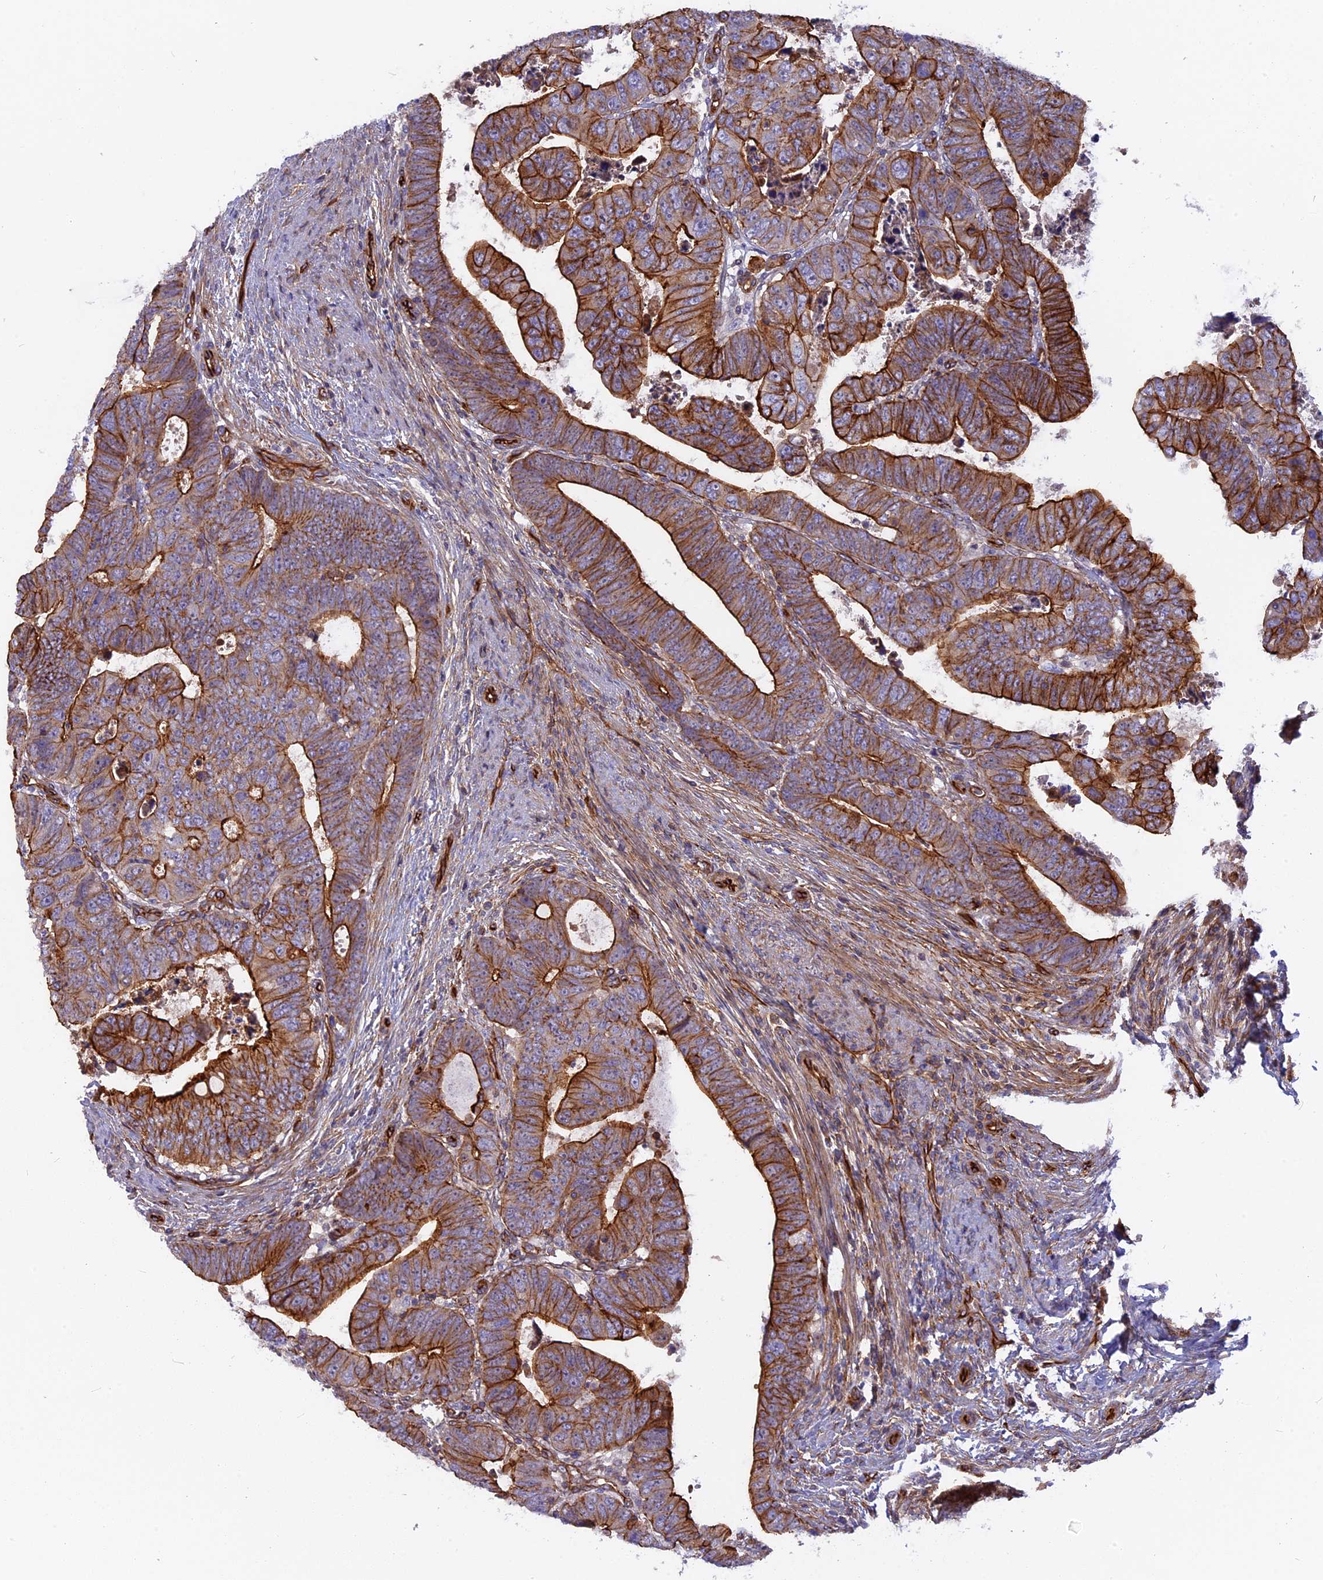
{"staining": {"intensity": "strong", "quantity": ">75%", "location": "cytoplasmic/membranous"}, "tissue": "colorectal cancer", "cell_type": "Tumor cells", "image_type": "cancer", "snomed": [{"axis": "morphology", "description": "Adenocarcinoma, NOS"}, {"axis": "topography", "description": "Rectum"}], "caption": "Human colorectal adenocarcinoma stained for a protein (brown) reveals strong cytoplasmic/membranous positive expression in approximately >75% of tumor cells.", "gene": "CNBD2", "patient": {"sex": "female", "age": 77}}